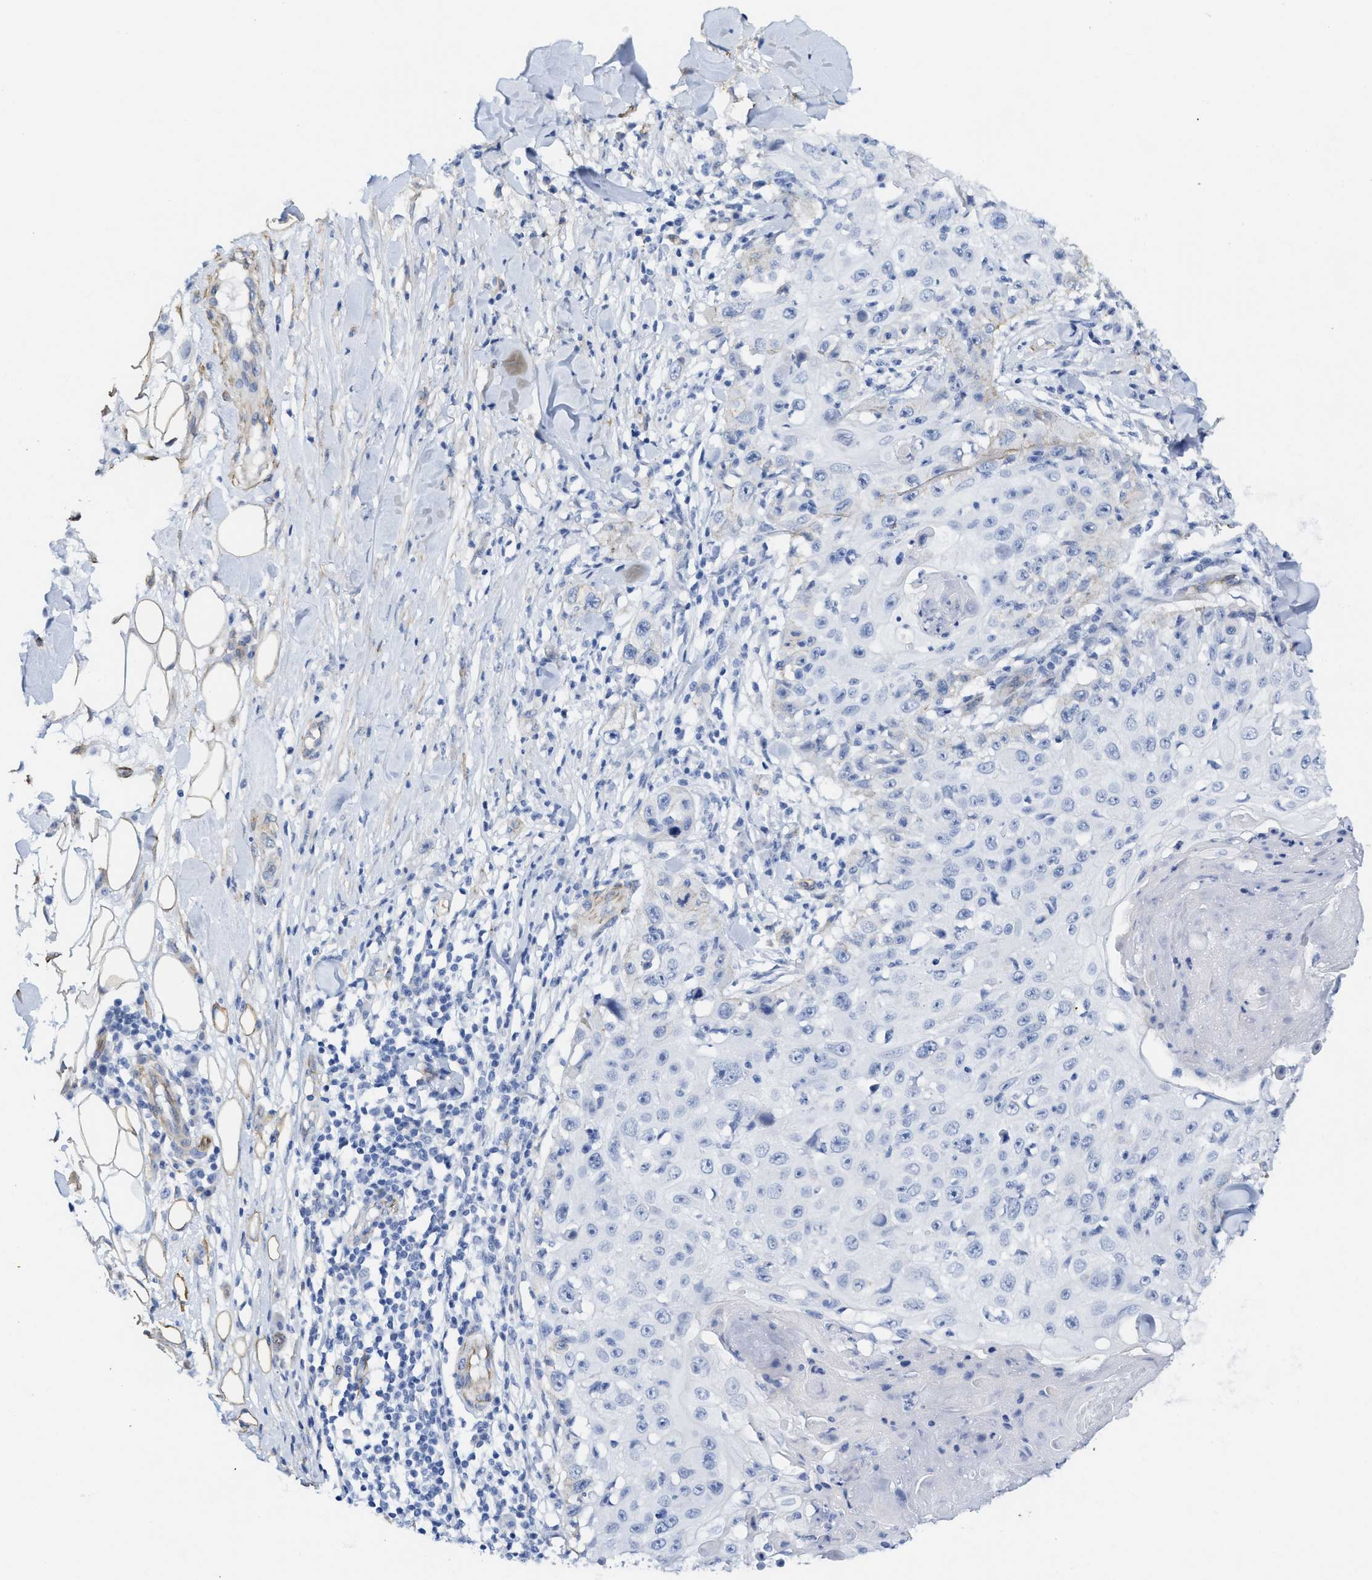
{"staining": {"intensity": "negative", "quantity": "none", "location": "none"}, "tissue": "skin cancer", "cell_type": "Tumor cells", "image_type": "cancer", "snomed": [{"axis": "morphology", "description": "Squamous cell carcinoma, NOS"}, {"axis": "topography", "description": "Skin"}], "caption": "Immunohistochemistry (IHC) micrograph of neoplastic tissue: human squamous cell carcinoma (skin) stained with DAB shows no significant protein positivity in tumor cells.", "gene": "TUB", "patient": {"sex": "male", "age": 86}}